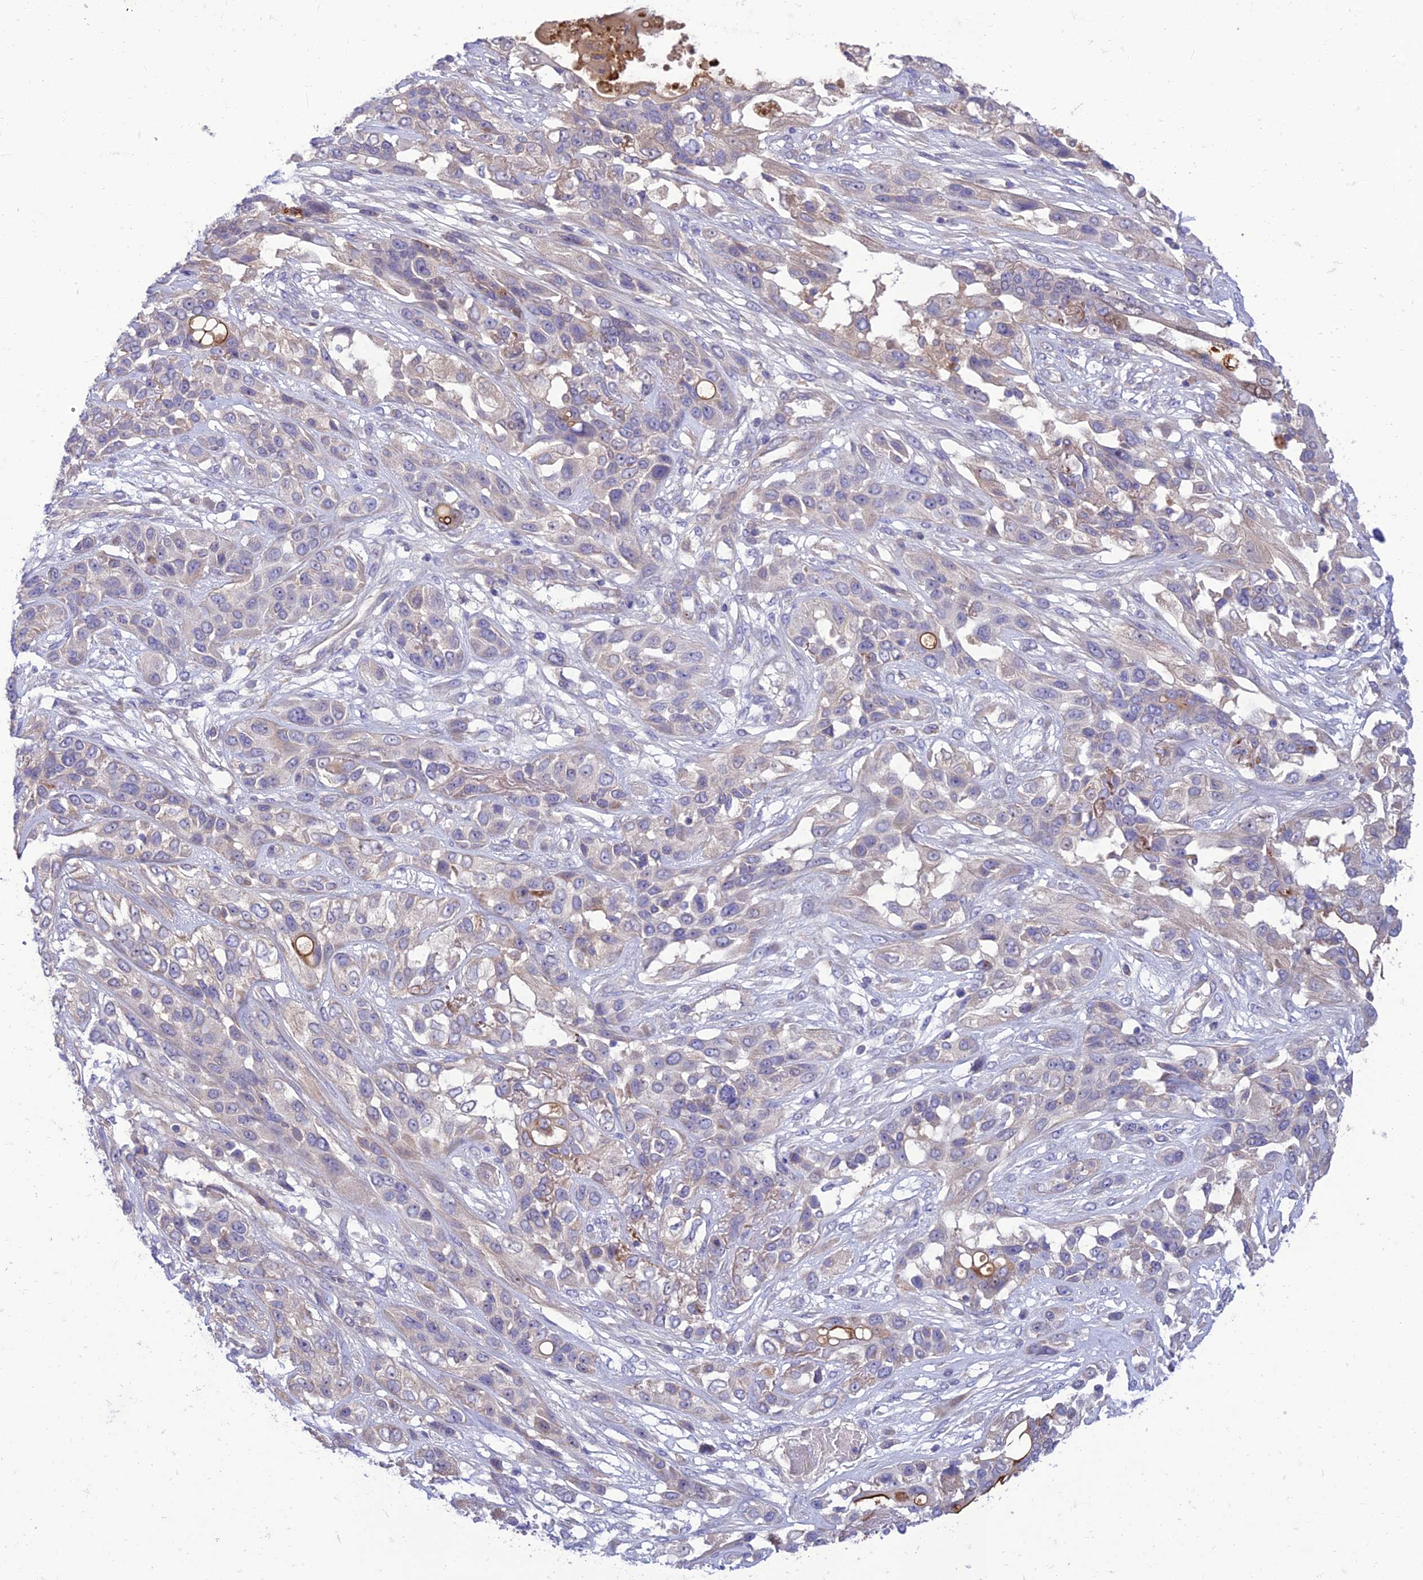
{"staining": {"intensity": "moderate", "quantity": "<25%", "location": "cytoplasmic/membranous"}, "tissue": "lung cancer", "cell_type": "Tumor cells", "image_type": "cancer", "snomed": [{"axis": "morphology", "description": "Squamous cell carcinoma, NOS"}, {"axis": "topography", "description": "Lung"}], "caption": "Lung cancer (squamous cell carcinoma) was stained to show a protein in brown. There is low levels of moderate cytoplasmic/membranous expression in about <25% of tumor cells.", "gene": "IRAK3", "patient": {"sex": "female", "age": 70}}